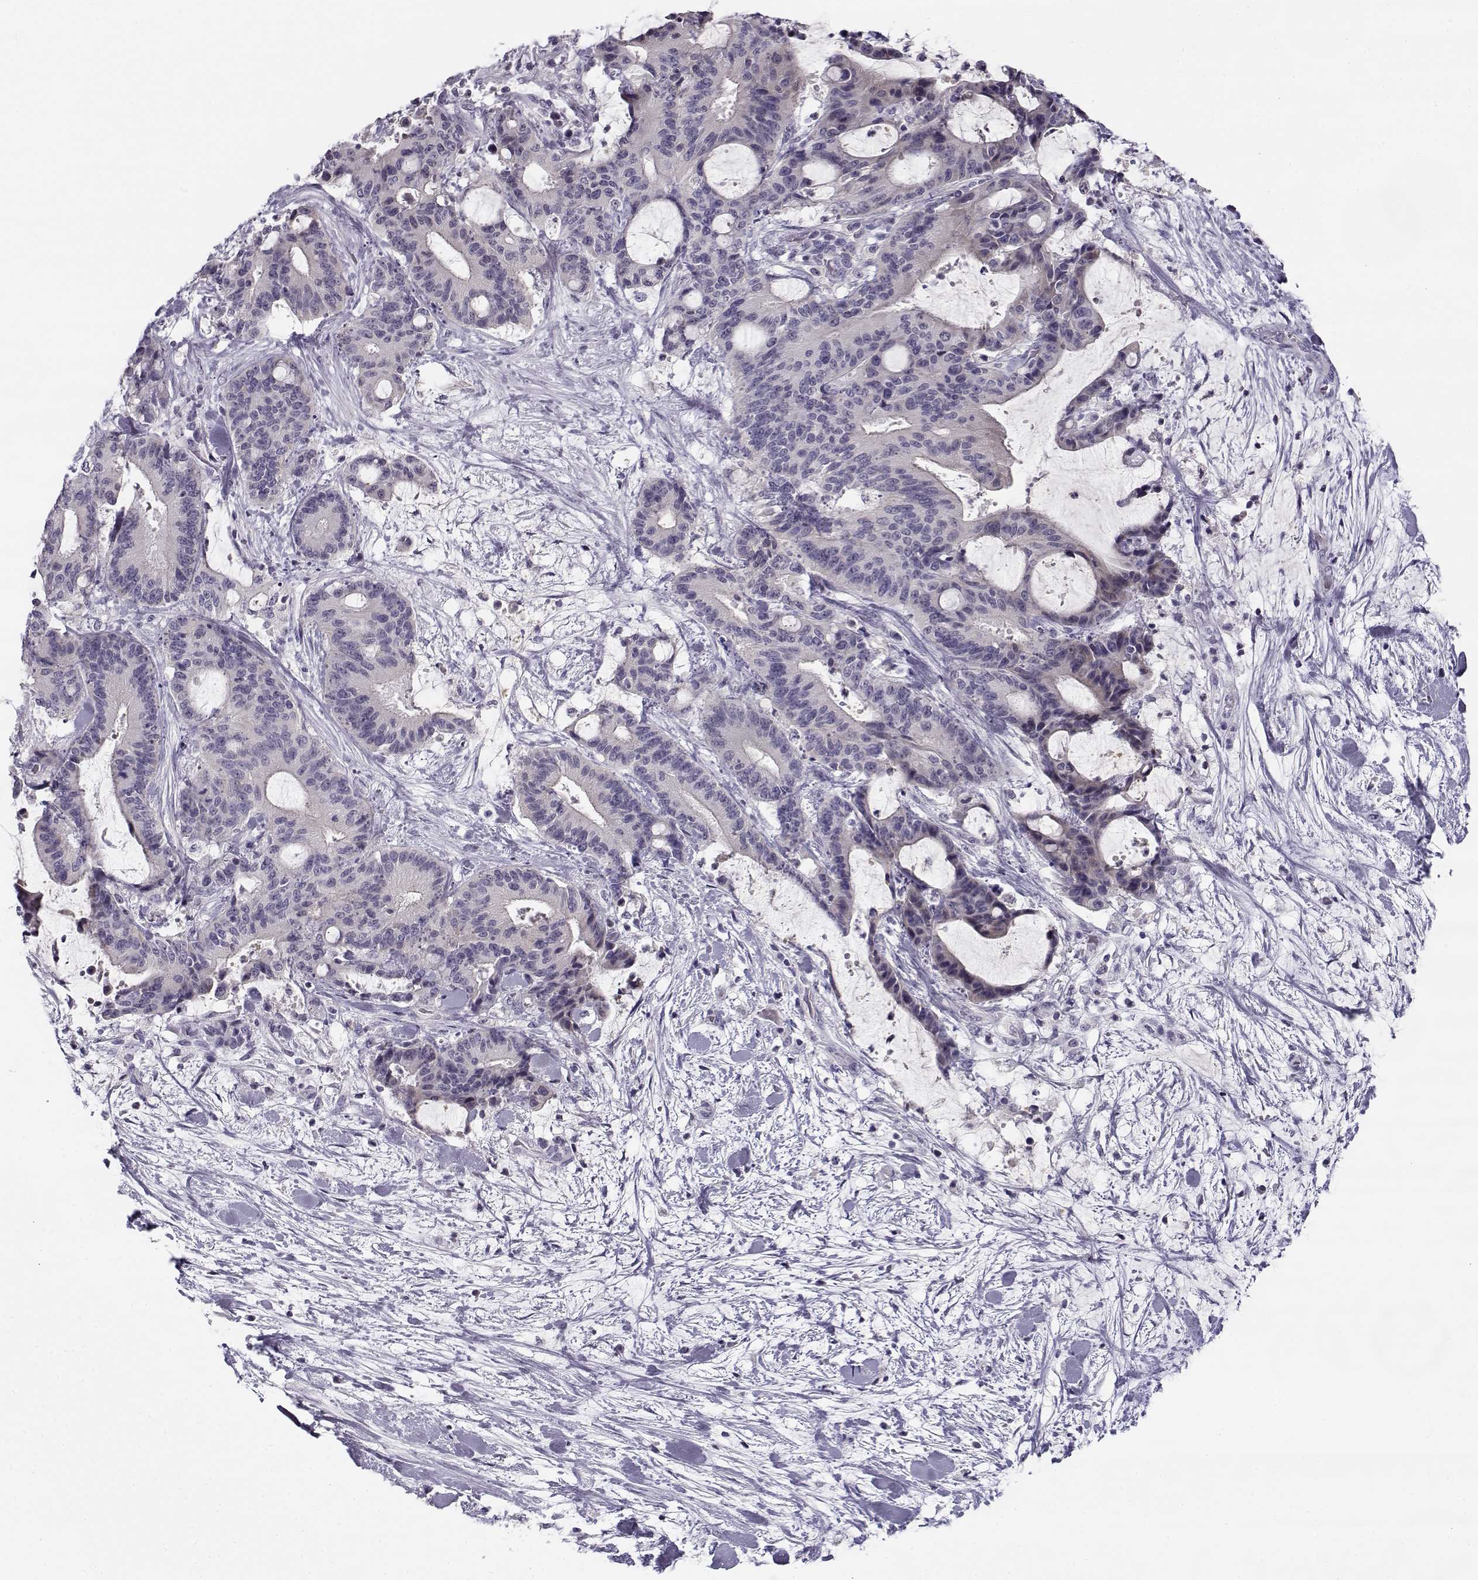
{"staining": {"intensity": "negative", "quantity": "none", "location": "none"}, "tissue": "liver cancer", "cell_type": "Tumor cells", "image_type": "cancer", "snomed": [{"axis": "morphology", "description": "Cholangiocarcinoma"}, {"axis": "topography", "description": "Liver"}], "caption": "DAB (3,3'-diaminobenzidine) immunohistochemical staining of human cholangiocarcinoma (liver) shows no significant positivity in tumor cells. The staining is performed using DAB (3,3'-diaminobenzidine) brown chromogen with nuclei counter-stained in using hematoxylin.", "gene": "DDX25", "patient": {"sex": "female", "age": 73}}